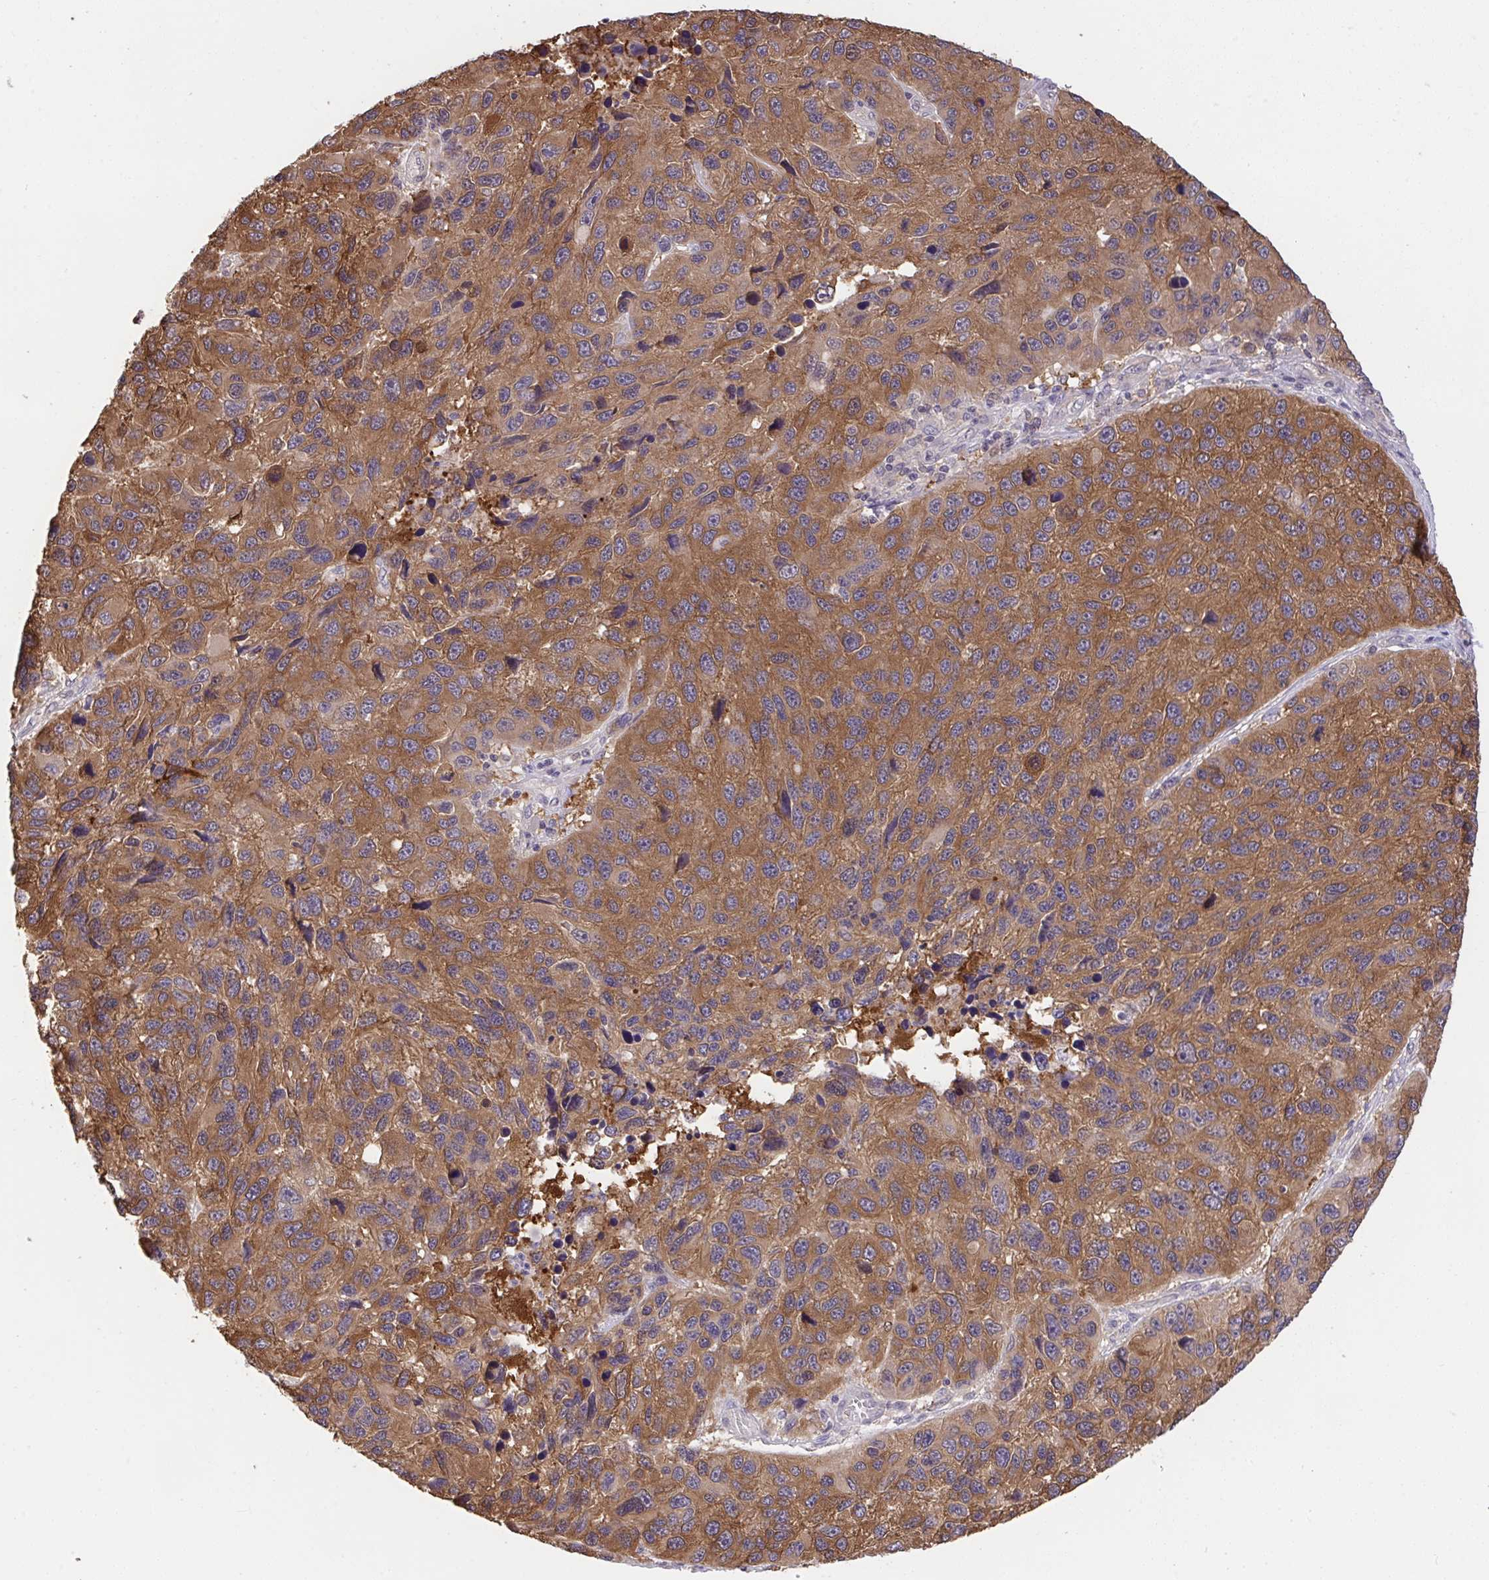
{"staining": {"intensity": "strong", "quantity": ">75%", "location": "cytoplasmic/membranous"}, "tissue": "melanoma", "cell_type": "Tumor cells", "image_type": "cancer", "snomed": [{"axis": "morphology", "description": "Malignant melanoma, NOS"}, {"axis": "topography", "description": "Skin"}], "caption": "Malignant melanoma stained for a protein (brown) exhibits strong cytoplasmic/membranous positive expression in approximately >75% of tumor cells.", "gene": "C12orf57", "patient": {"sex": "male", "age": 53}}